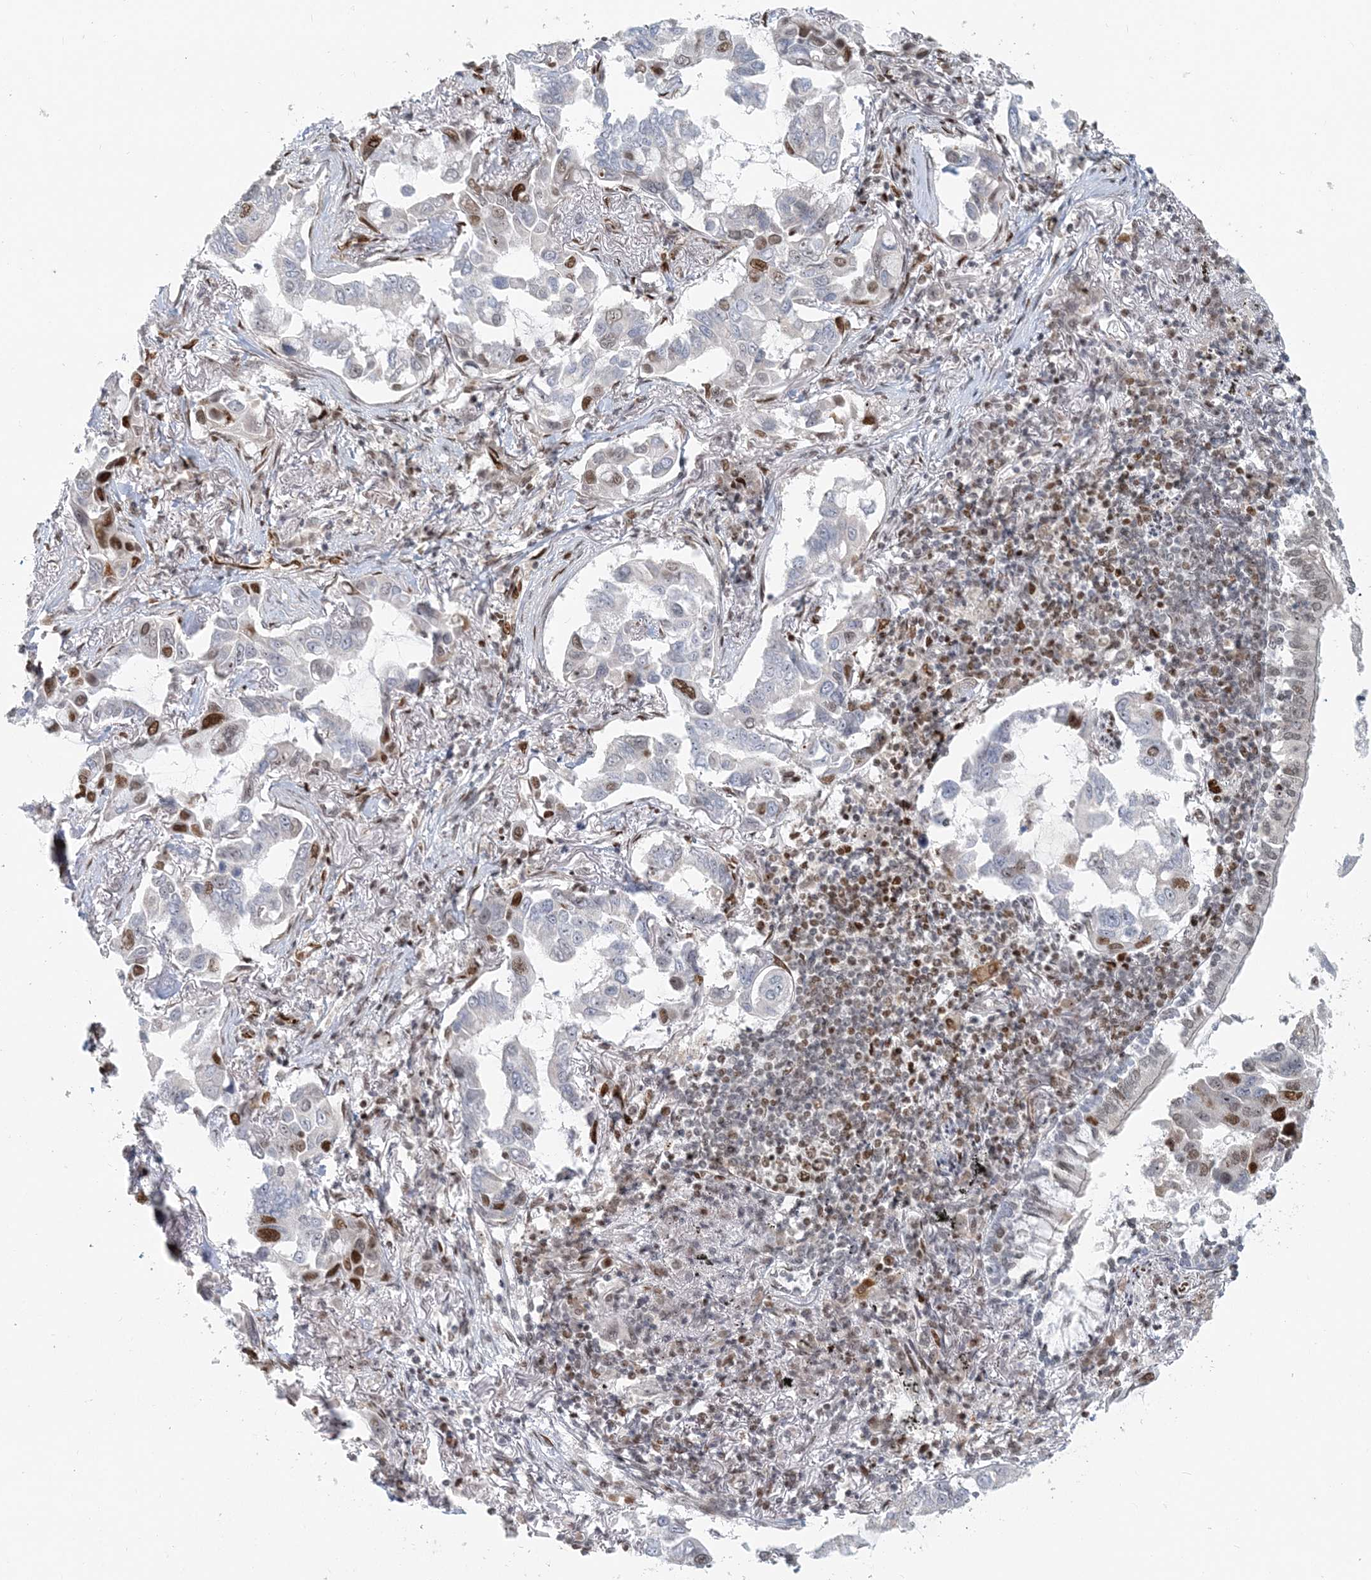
{"staining": {"intensity": "moderate", "quantity": "<25%", "location": "nuclear"}, "tissue": "lung cancer", "cell_type": "Tumor cells", "image_type": "cancer", "snomed": [{"axis": "morphology", "description": "Adenocarcinoma, NOS"}, {"axis": "topography", "description": "Lung"}], "caption": "This is an image of IHC staining of lung cancer (adenocarcinoma), which shows moderate positivity in the nuclear of tumor cells.", "gene": "BAZ1B", "patient": {"sex": "male", "age": 64}}